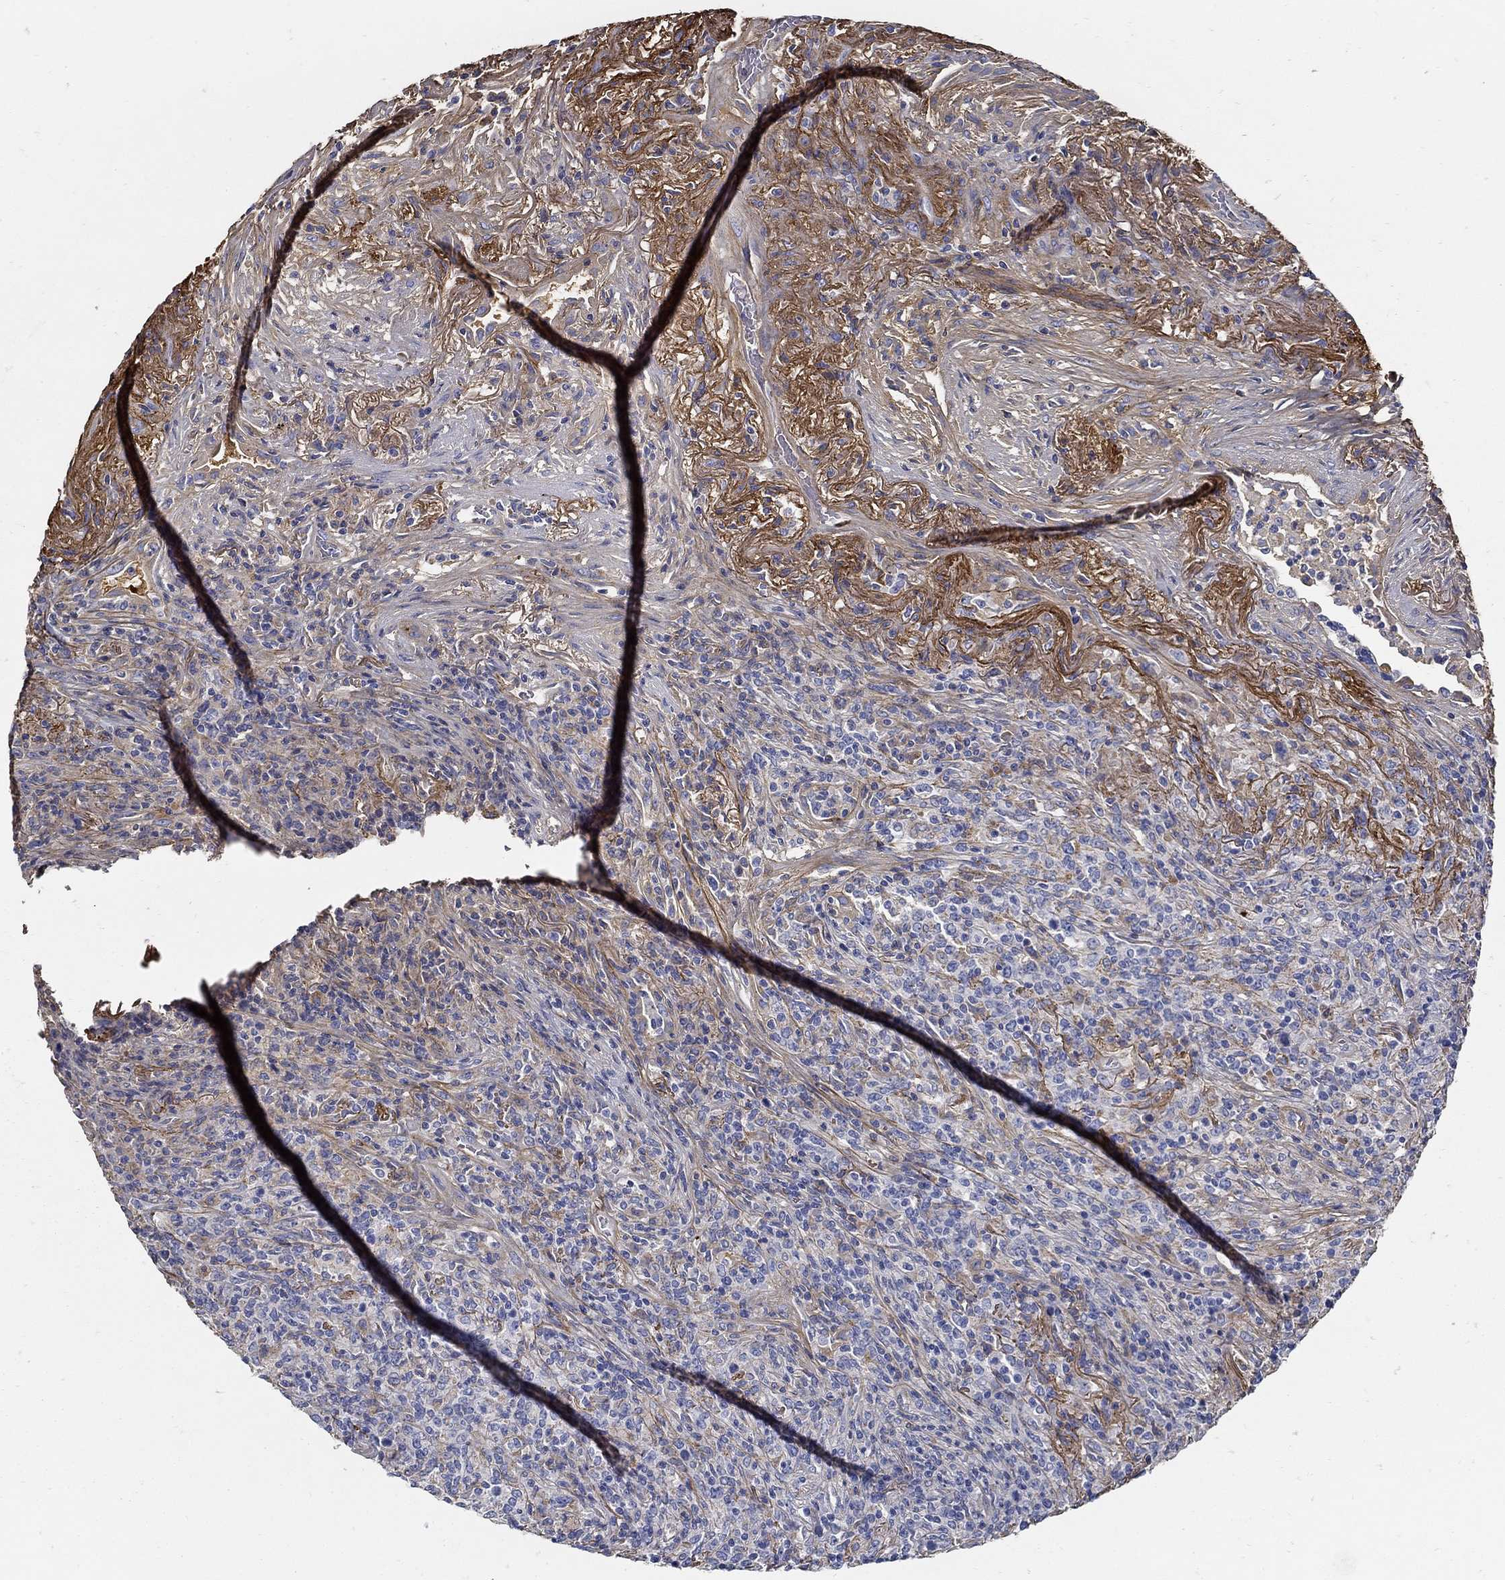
{"staining": {"intensity": "negative", "quantity": "none", "location": "none"}, "tissue": "lymphoma", "cell_type": "Tumor cells", "image_type": "cancer", "snomed": [{"axis": "morphology", "description": "Malignant lymphoma, non-Hodgkin's type, High grade"}, {"axis": "topography", "description": "Lung"}], "caption": "High power microscopy photomicrograph of an immunohistochemistry photomicrograph of malignant lymphoma, non-Hodgkin's type (high-grade), revealing no significant positivity in tumor cells. (Immunohistochemistry, brightfield microscopy, high magnification).", "gene": "TGFBI", "patient": {"sex": "male", "age": 79}}